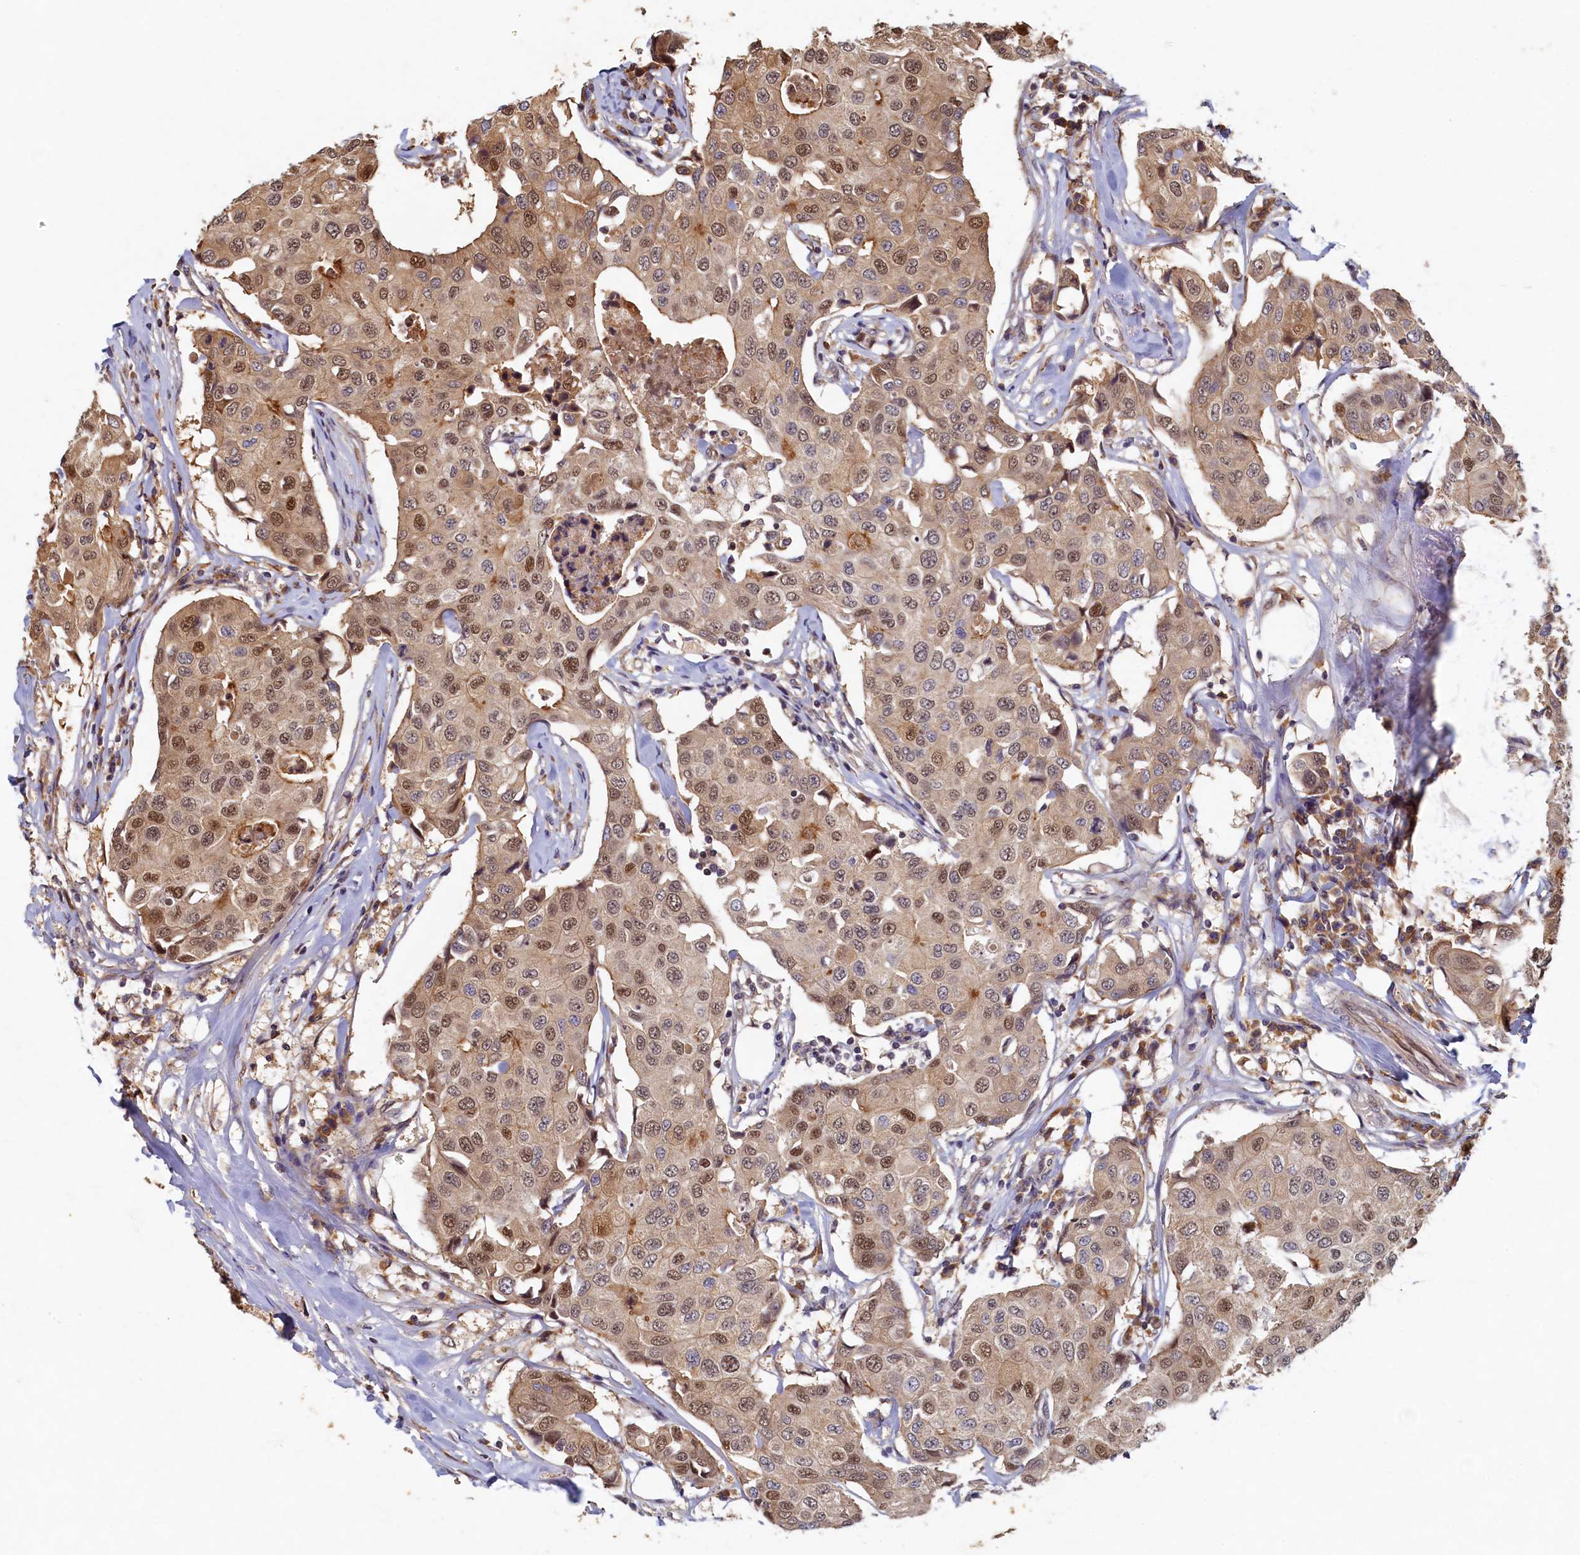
{"staining": {"intensity": "moderate", "quantity": "<25%", "location": "nuclear"}, "tissue": "breast cancer", "cell_type": "Tumor cells", "image_type": "cancer", "snomed": [{"axis": "morphology", "description": "Duct carcinoma"}, {"axis": "topography", "description": "Breast"}], "caption": "A low amount of moderate nuclear staining is appreciated in approximately <25% of tumor cells in breast cancer tissue.", "gene": "LCMT2", "patient": {"sex": "female", "age": 80}}